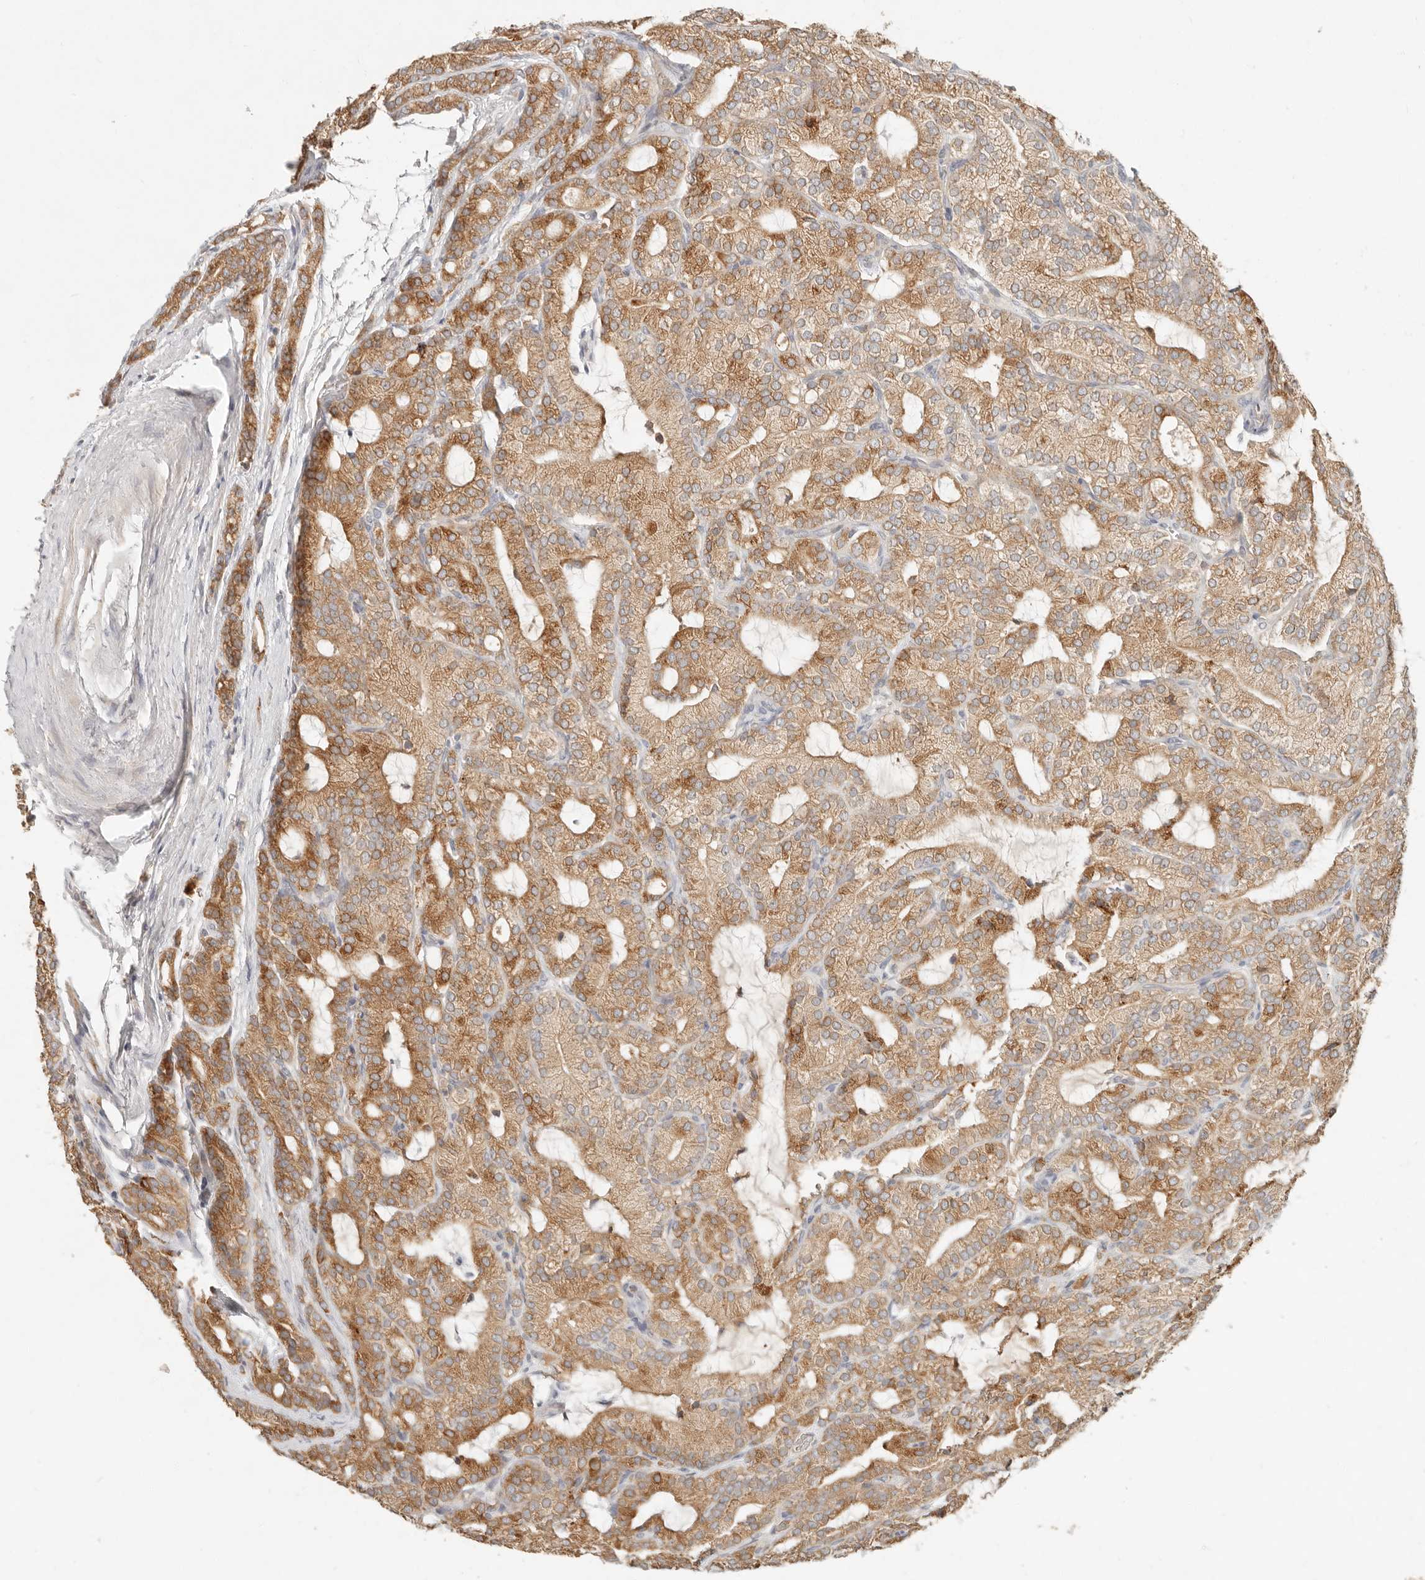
{"staining": {"intensity": "moderate", "quantity": ">75%", "location": "cytoplasmic/membranous"}, "tissue": "prostate cancer", "cell_type": "Tumor cells", "image_type": "cancer", "snomed": [{"axis": "morphology", "description": "Adenocarcinoma, High grade"}, {"axis": "topography", "description": "Prostate"}], "caption": "Moderate cytoplasmic/membranous protein positivity is appreciated in about >75% of tumor cells in prostate cancer (high-grade adenocarcinoma). The staining was performed using DAB (3,3'-diaminobenzidine) to visualize the protein expression in brown, while the nuclei were stained in blue with hematoxylin (Magnification: 20x).", "gene": "ARHGEF10L", "patient": {"sex": "male", "age": 57}}